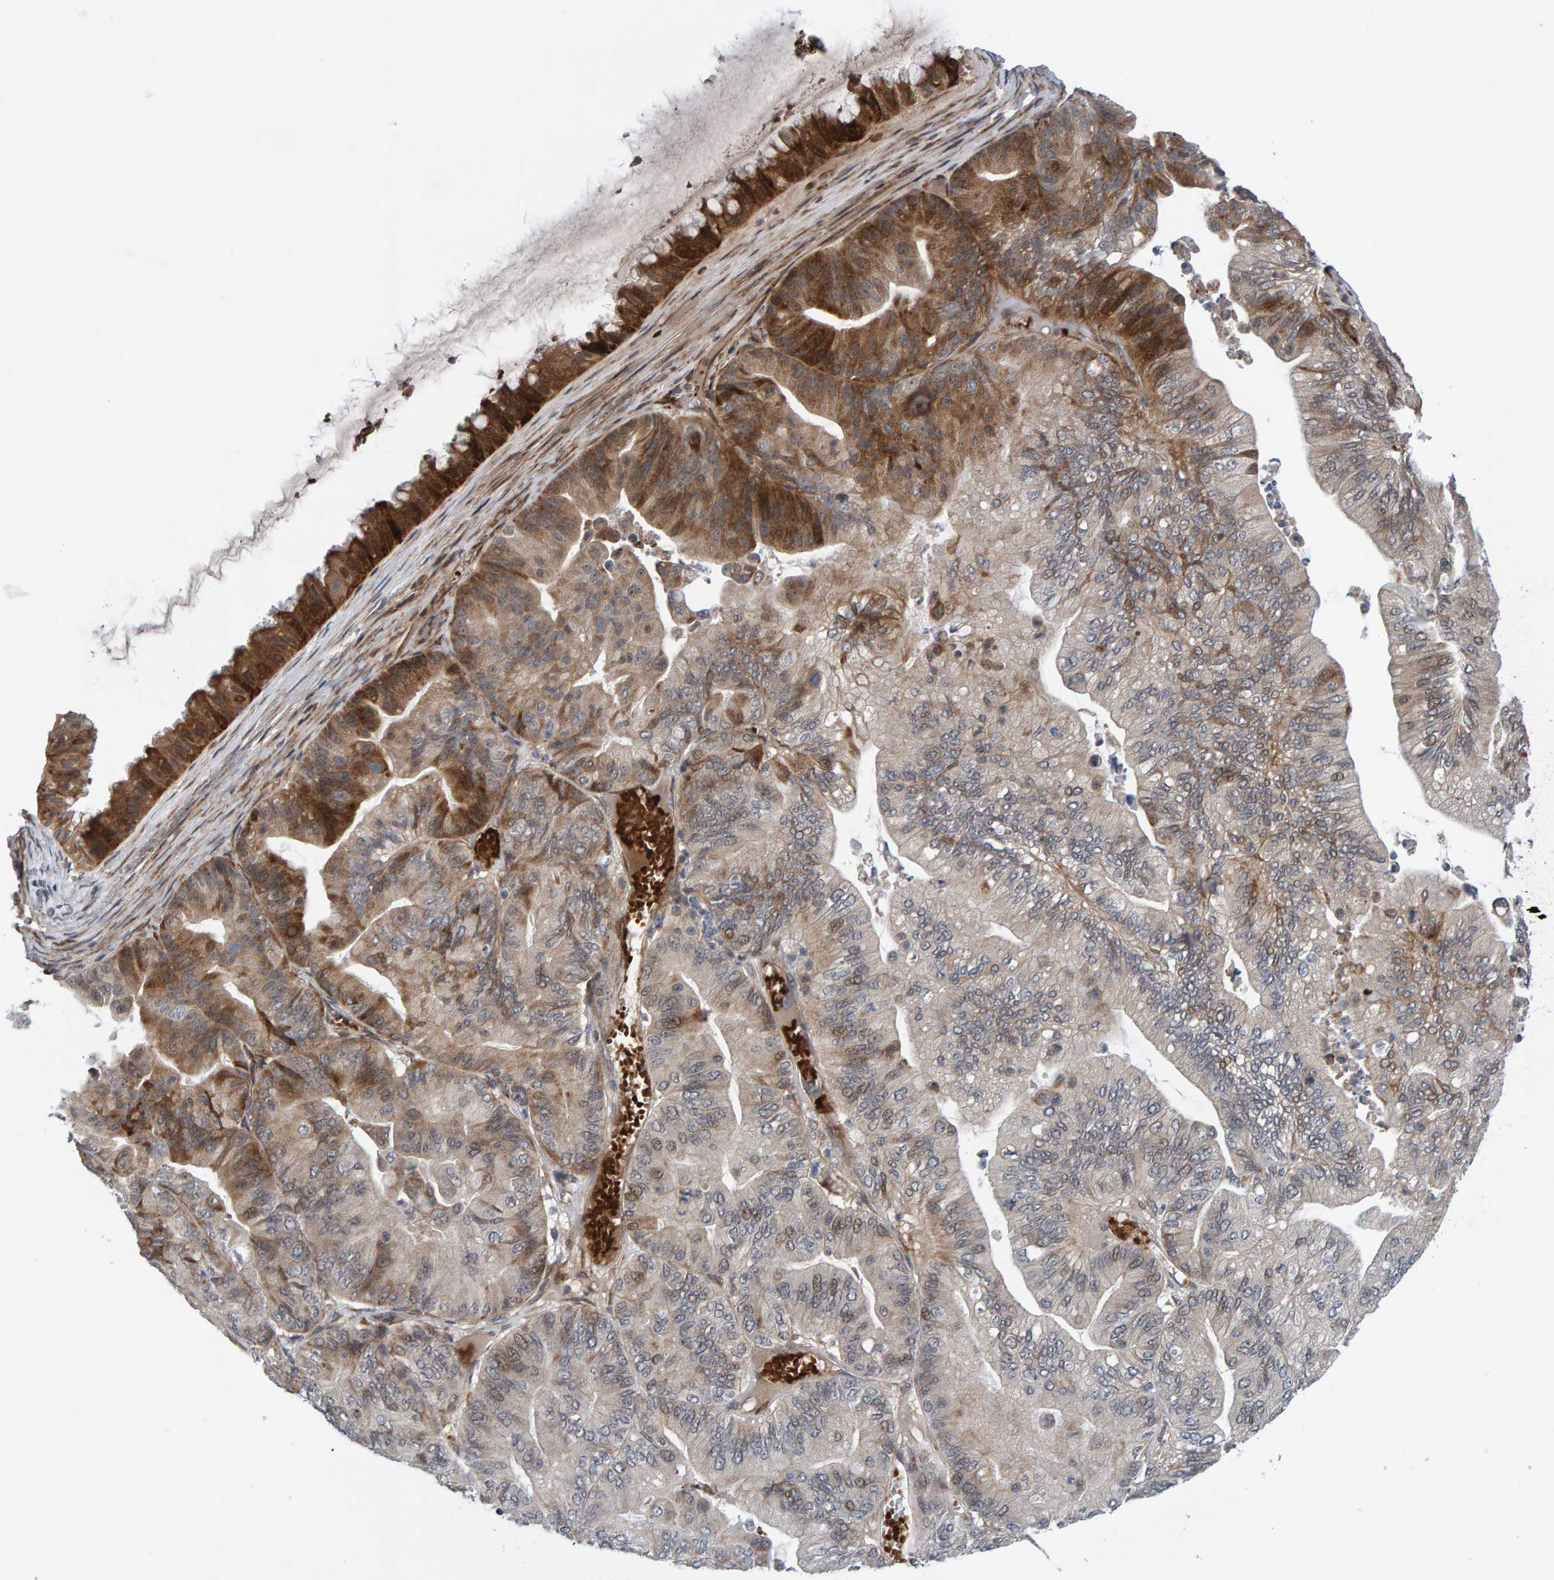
{"staining": {"intensity": "strong", "quantity": "25%-75%", "location": "cytoplasmic/membranous"}, "tissue": "ovarian cancer", "cell_type": "Tumor cells", "image_type": "cancer", "snomed": [{"axis": "morphology", "description": "Cystadenocarcinoma, mucinous, NOS"}, {"axis": "topography", "description": "Ovary"}], "caption": "Immunohistochemical staining of human ovarian mucinous cystadenocarcinoma shows high levels of strong cytoplasmic/membranous staining in about 25%-75% of tumor cells. (brown staining indicates protein expression, while blue staining denotes nuclei).", "gene": "MFSD6L", "patient": {"sex": "female", "age": 61}}